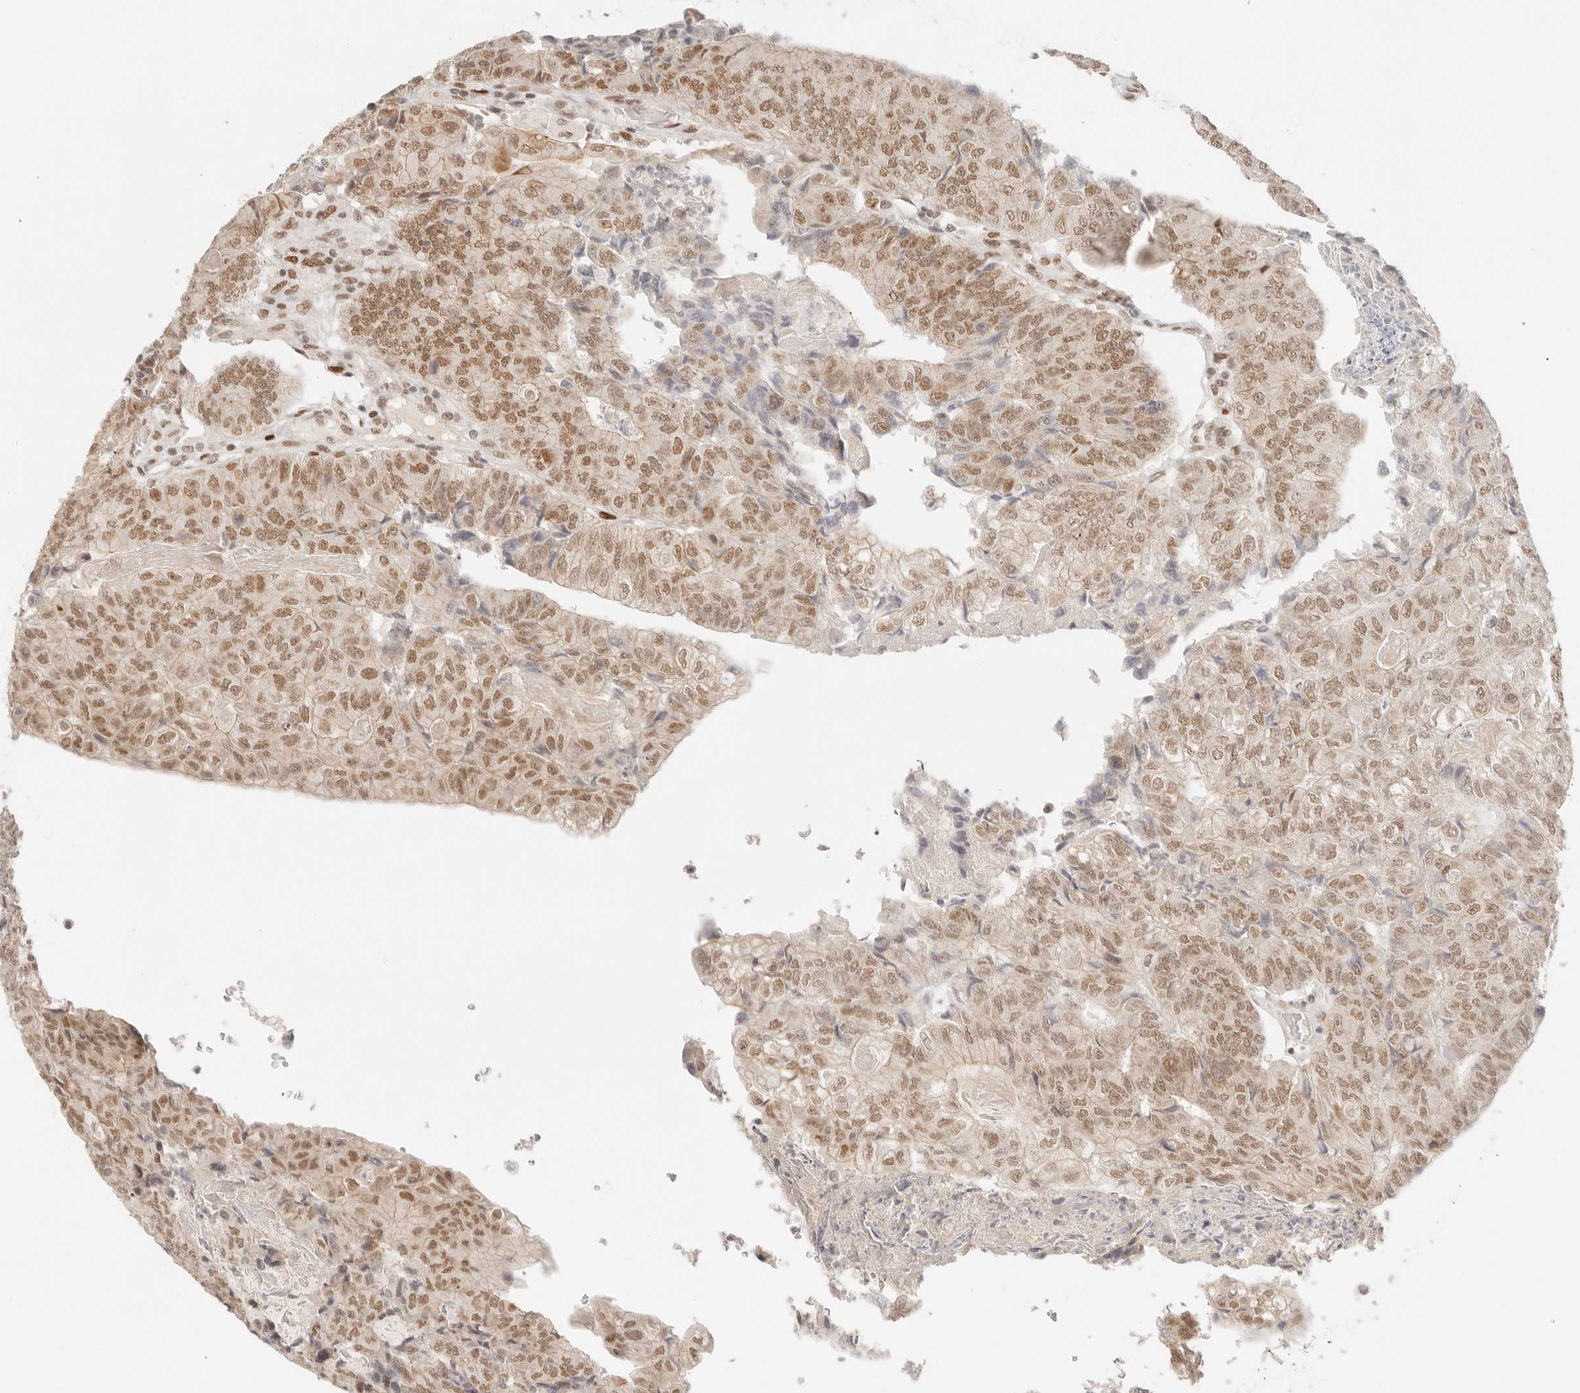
{"staining": {"intensity": "moderate", "quantity": ">75%", "location": "nuclear"}, "tissue": "colorectal cancer", "cell_type": "Tumor cells", "image_type": "cancer", "snomed": [{"axis": "morphology", "description": "Adenocarcinoma, NOS"}, {"axis": "topography", "description": "Colon"}], "caption": "A histopathology image of human colorectal adenocarcinoma stained for a protein reveals moderate nuclear brown staining in tumor cells. The staining was performed using DAB (3,3'-diaminobenzidine), with brown indicating positive protein expression. Nuclei are stained blue with hematoxylin.", "gene": "HOXC5", "patient": {"sex": "female", "age": 67}}